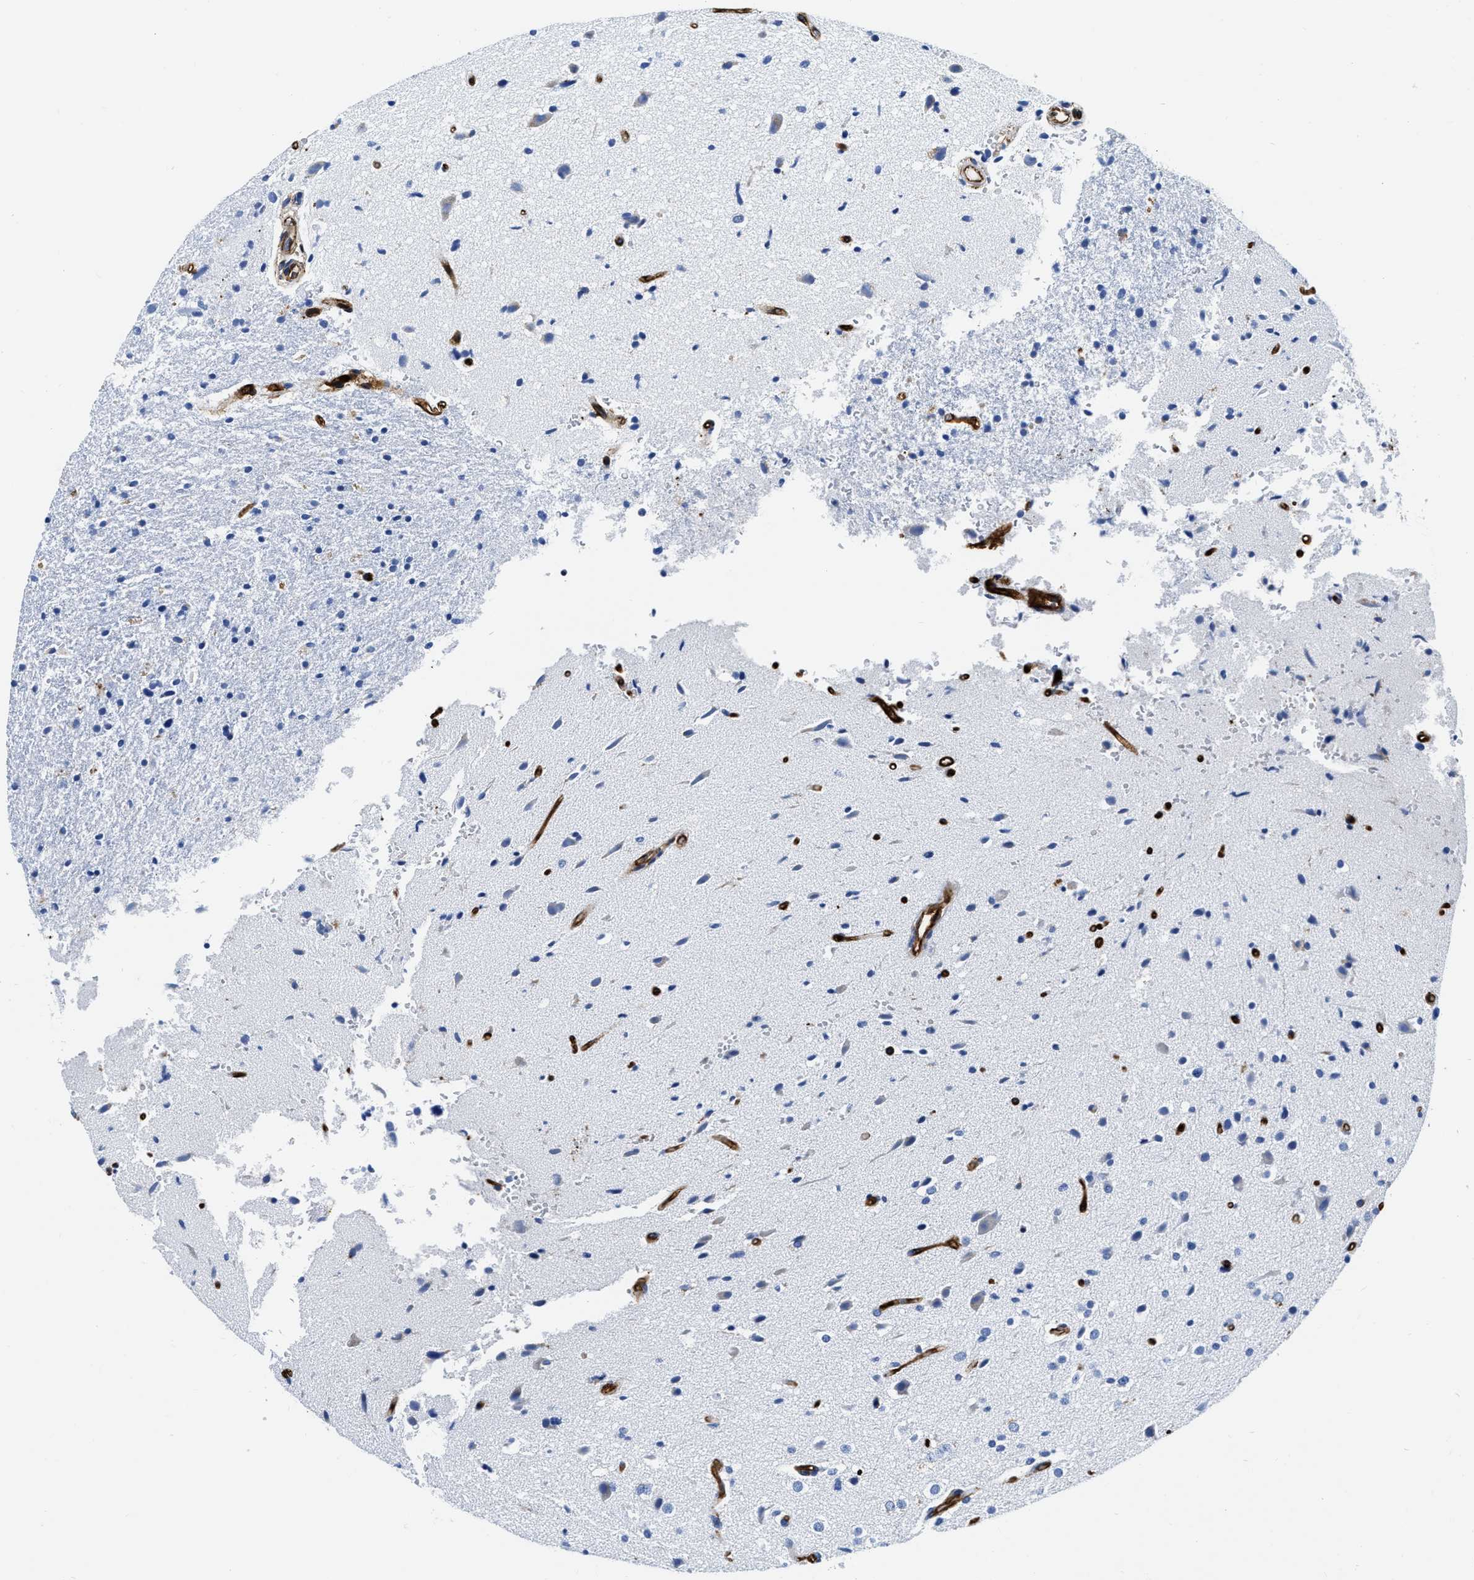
{"staining": {"intensity": "negative", "quantity": "none", "location": "none"}, "tissue": "glioma", "cell_type": "Tumor cells", "image_type": "cancer", "snomed": [{"axis": "morphology", "description": "Glioma, malignant, High grade"}, {"axis": "topography", "description": "Brain"}], "caption": "This is an IHC image of human glioma. There is no positivity in tumor cells.", "gene": "TVP23B", "patient": {"sex": "male", "age": 33}}